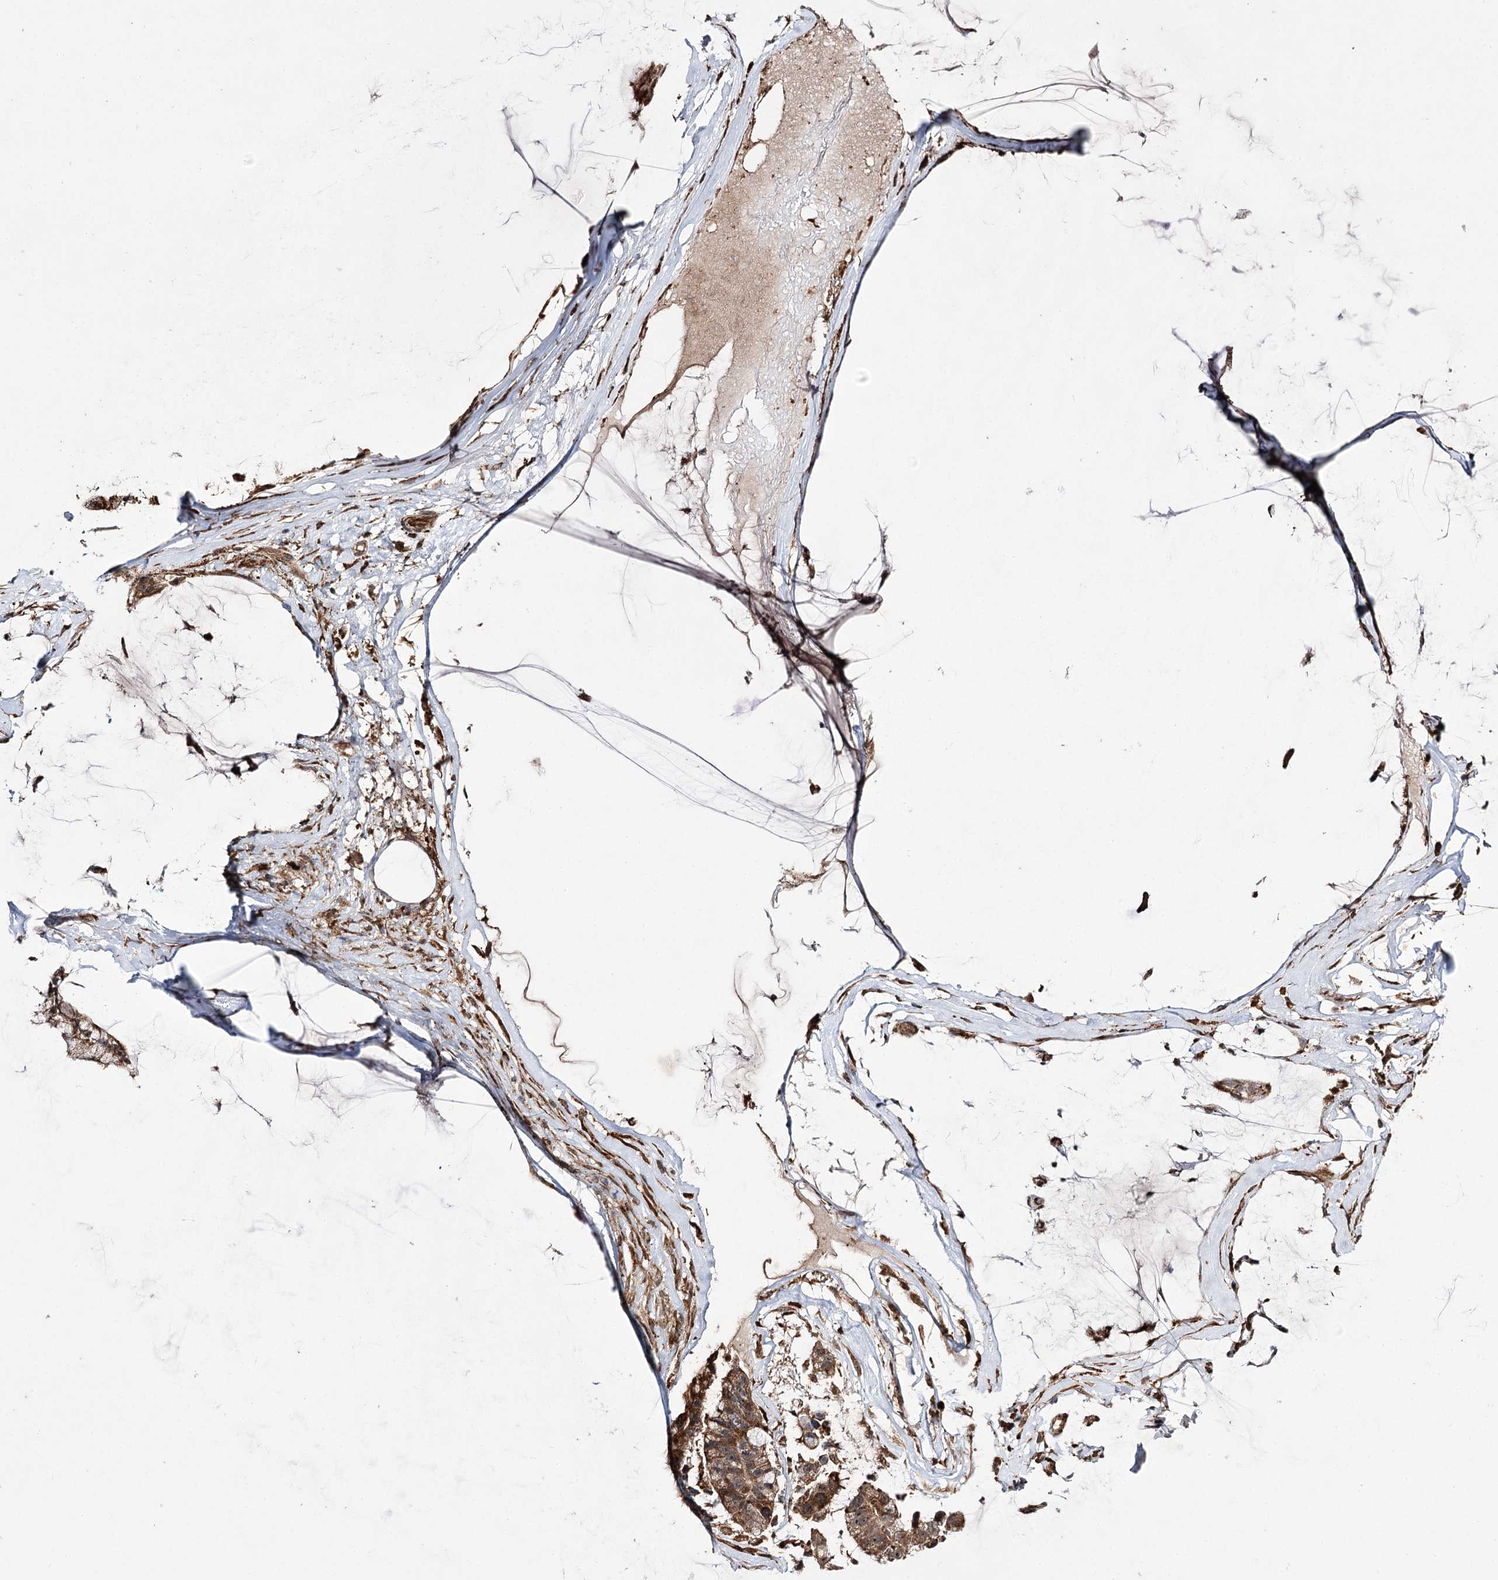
{"staining": {"intensity": "moderate", "quantity": ">75%", "location": "cytoplasmic/membranous"}, "tissue": "ovarian cancer", "cell_type": "Tumor cells", "image_type": "cancer", "snomed": [{"axis": "morphology", "description": "Cystadenocarcinoma, mucinous, NOS"}, {"axis": "topography", "description": "Ovary"}], "caption": "Ovarian cancer (mucinous cystadenocarcinoma) stained with IHC shows moderate cytoplasmic/membranous expression in about >75% of tumor cells. The protein is shown in brown color, while the nuclei are stained blue.", "gene": "FANCL", "patient": {"sex": "female", "age": 39}}